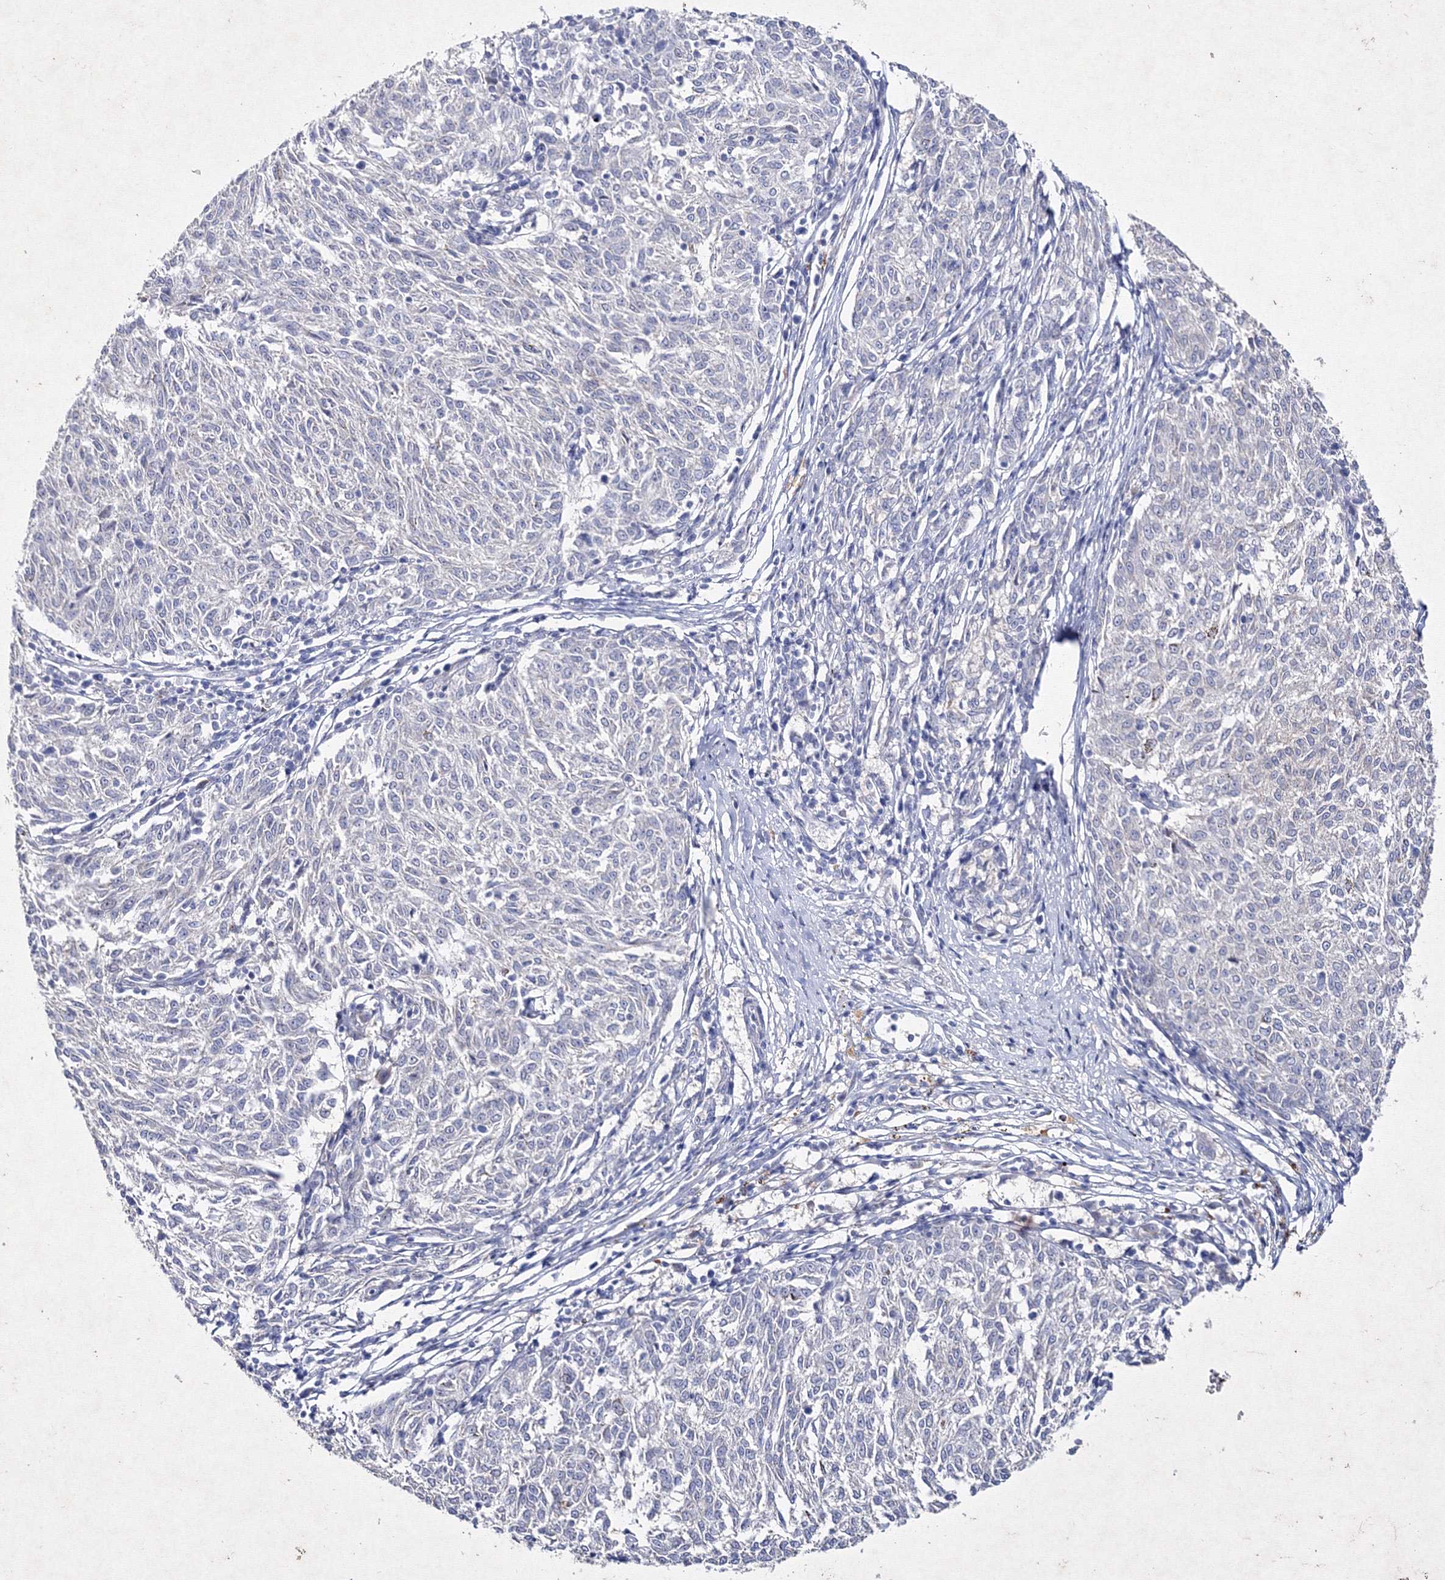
{"staining": {"intensity": "negative", "quantity": "none", "location": "none"}, "tissue": "melanoma", "cell_type": "Tumor cells", "image_type": "cancer", "snomed": [{"axis": "morphology", "description": "Malignant melanoma, NOS"}, {"axis": "topography", "description": "Skin"}], "caption": "A micrograph of melanoma stained for a protein exhibits no brown staining in tumor cells.", "gene": "SMIM29", "patient": {"sex": "female", "age": 72}}